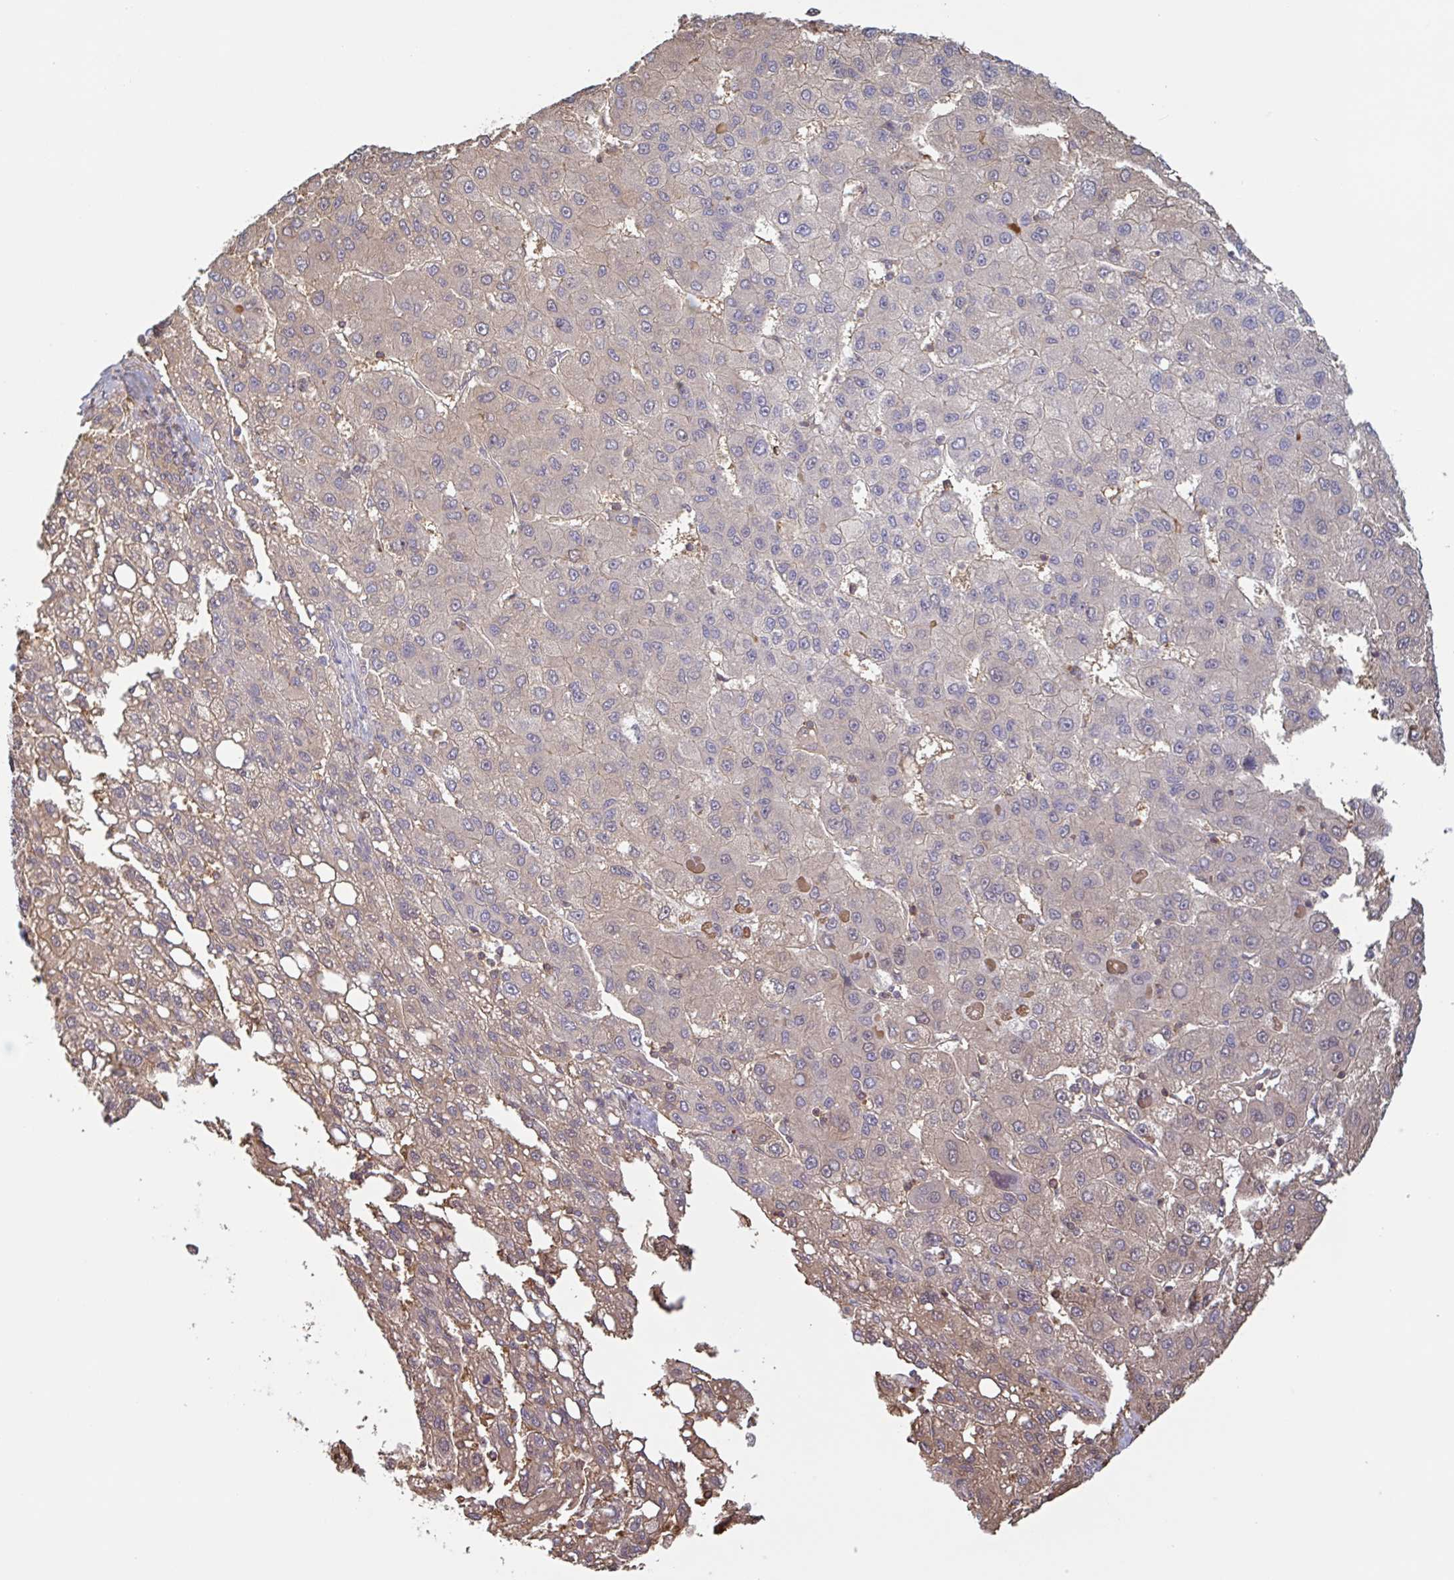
{"staining": {"intensity": "weak", "quantity": "25%-75%", "location": "cytoplasmic/membranous"}, "tissue": "liver cancer", "cell_type": "Tumor cells", "image_type": "cancer", "snomed": [{"axis": "morphology", "description": "Carcinoma, Hepatocellular, NOS"}, {"axis": "topography", "description": "Liver"}], "caption": "A brown stain shows weak cytoplasmic/membranous expression of a protein in liver cancer (hepatocellular carcinoma) tumor cells.", "gene": "OTOP2", "patient": {"sex": "female", "age": 82}}